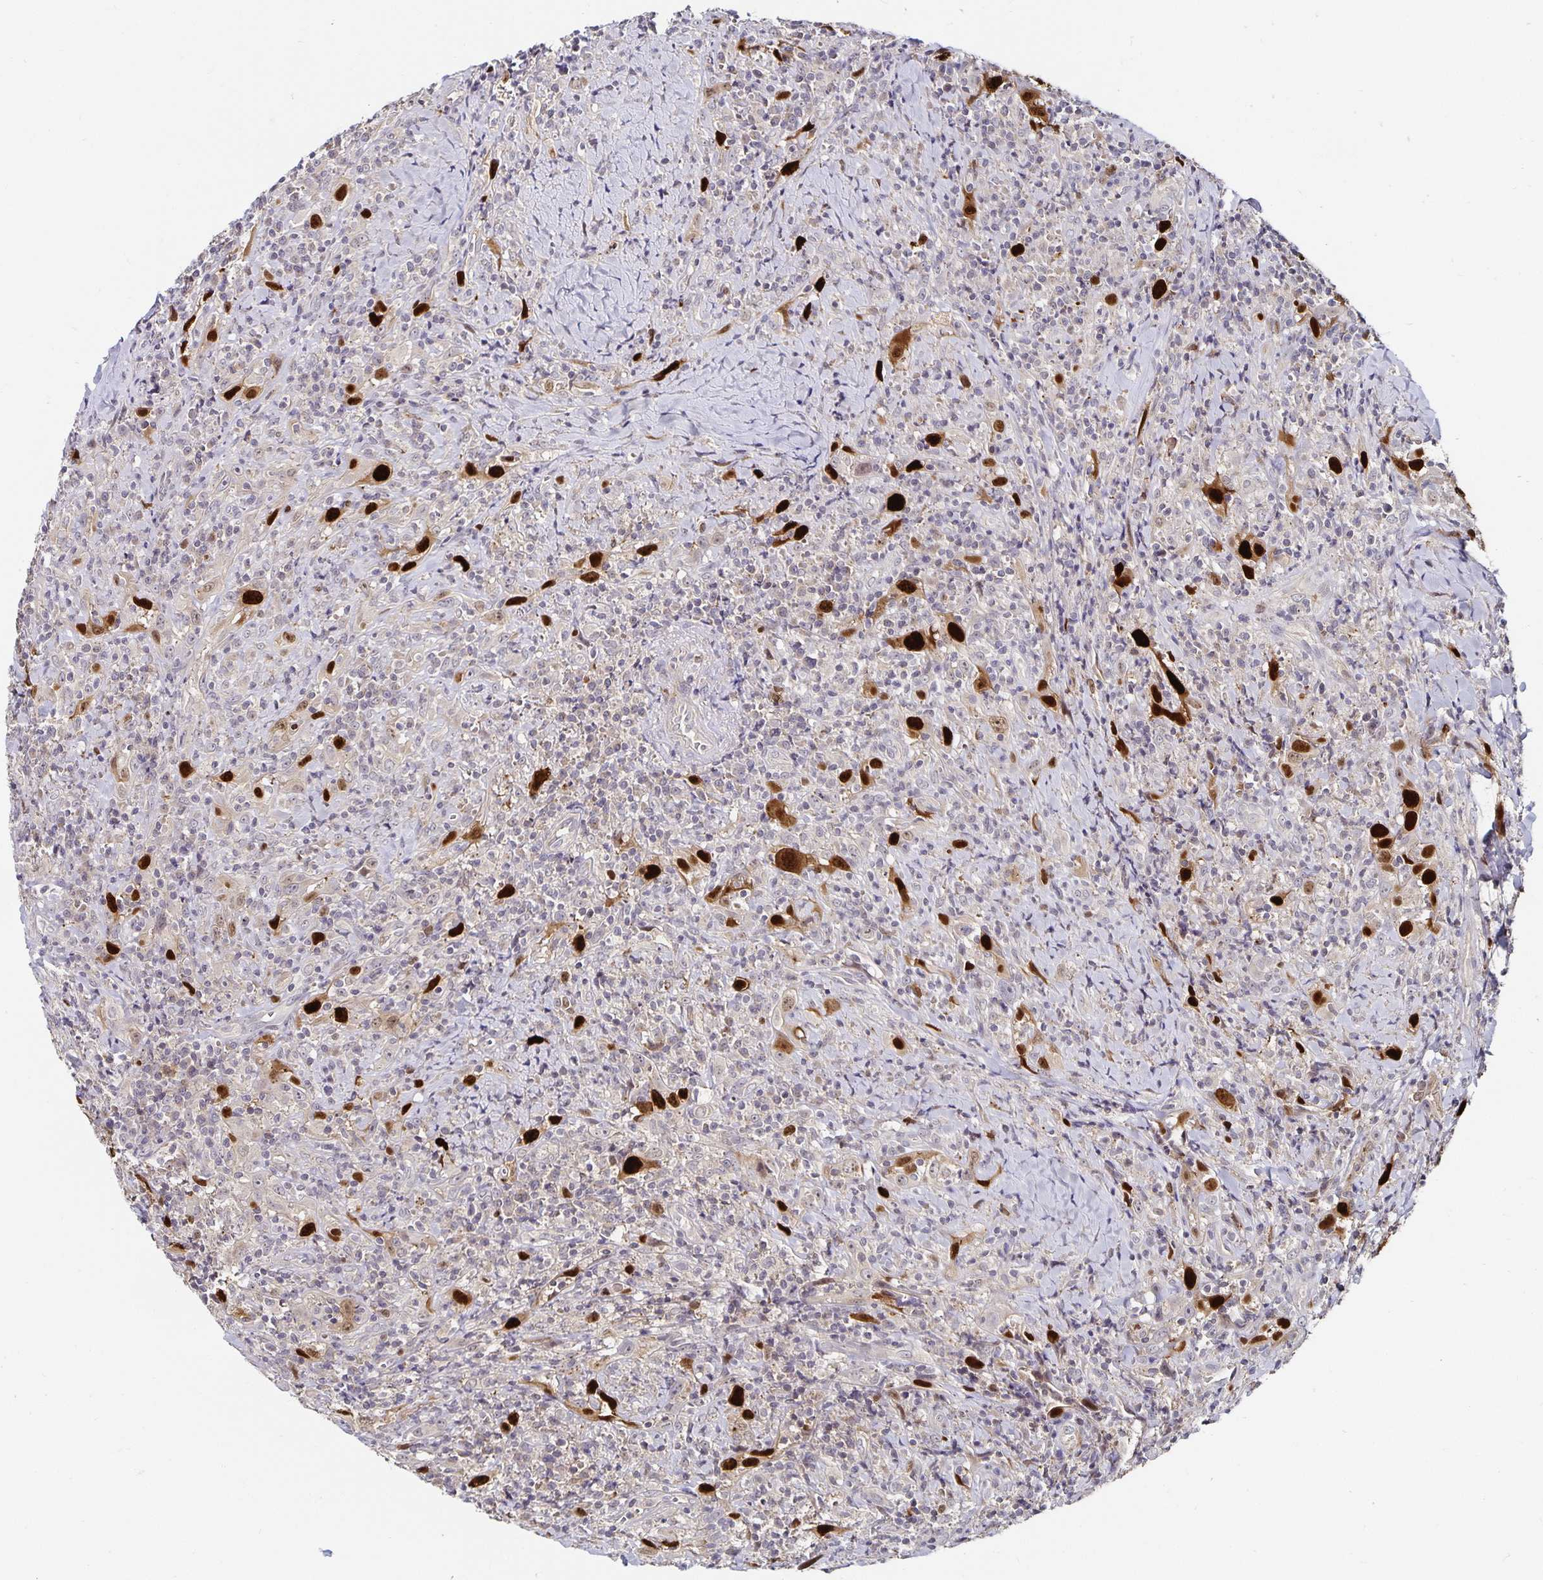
{"staining": {"intensity": "strong", "quantity": "<25%", "location": "nuclear"}, "tissue": "head and neck cancer", "cell_type": "Tumor cells", "image_type": "cancer", "snomed": [{"axis": "morphology", "description": "Squamous cell carcinoma, NOS"}, {"axis": "topography", "description": "Head-Neck"}], "caption": "Immunohistochemistry staining of head and neck cancer, which reveals medium levels of strong nuclear staining in approximately <25% of tumor cells indicating strong nuclear protein staining. The staining was performed using DAB (brown) for protein detection and nuclei were counterstained in hematoxylin (blue).", "gene": "ANLN", "patient": {"sex": "female", "age": 95}}